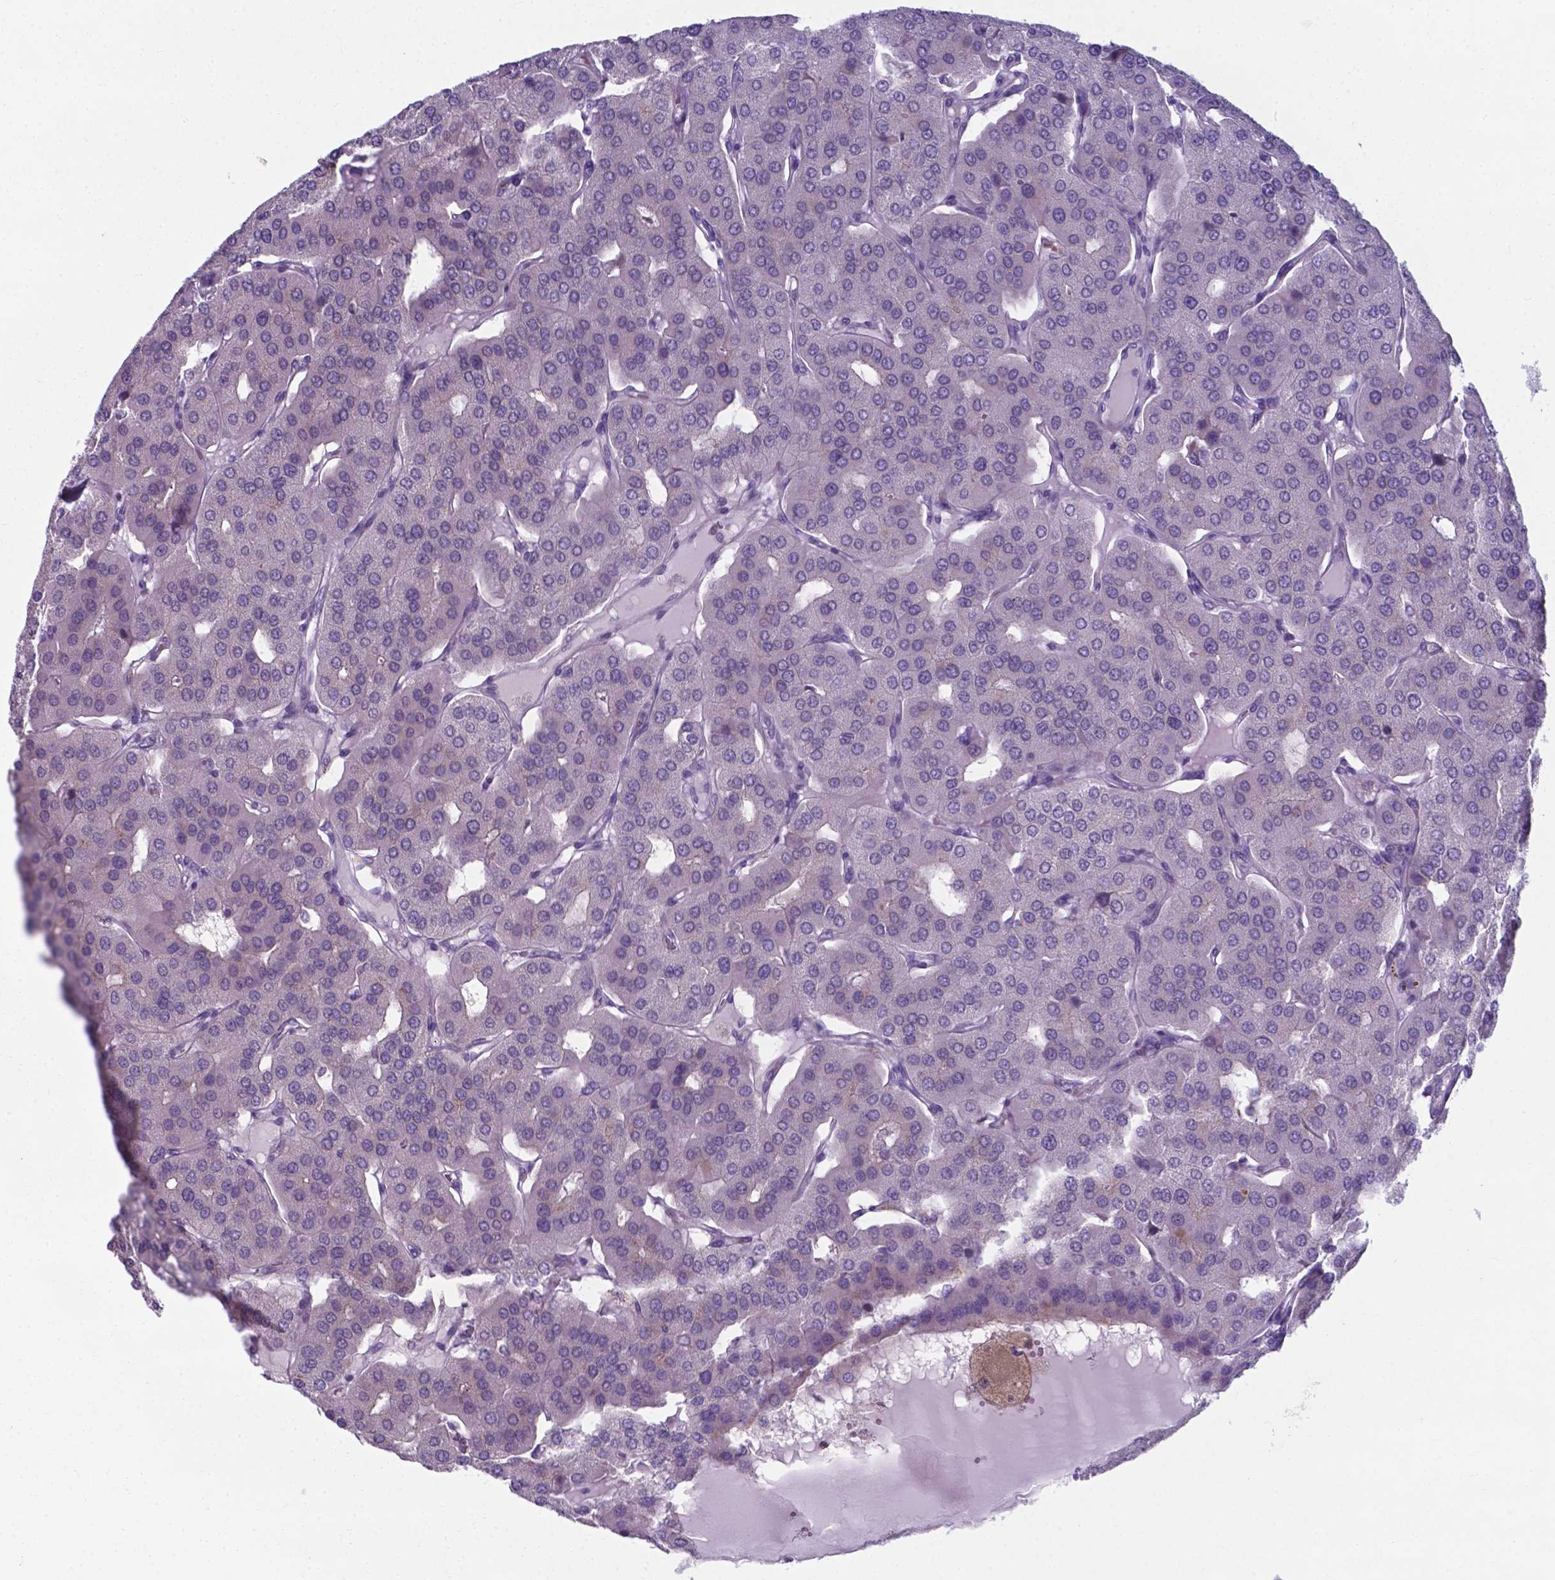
{"staining": {"intensity": "negative", "quantity": "none", "location": "none"}, "tissue": "parathyroid gland", "cell_type": "Glandular cells", "image_type": "normal", "snomed": [{"axis": "morphology", "description": "Normal tissue, NOS"}, {"axis": "morphology", "description": "Adenoma, NOS"}, {"axis": "topography", "description": "Parathyroid gland"}], "caption": "Glandular cells show no significant staining in normal parathyroid gland. (Brightfield microscopy of DAB (3,3'-diaminobenzidine) immunohistochemistry (IHC) at high magnification).", "gene": "AP5B1", "patient": {"sex": "female", "age": 86}}